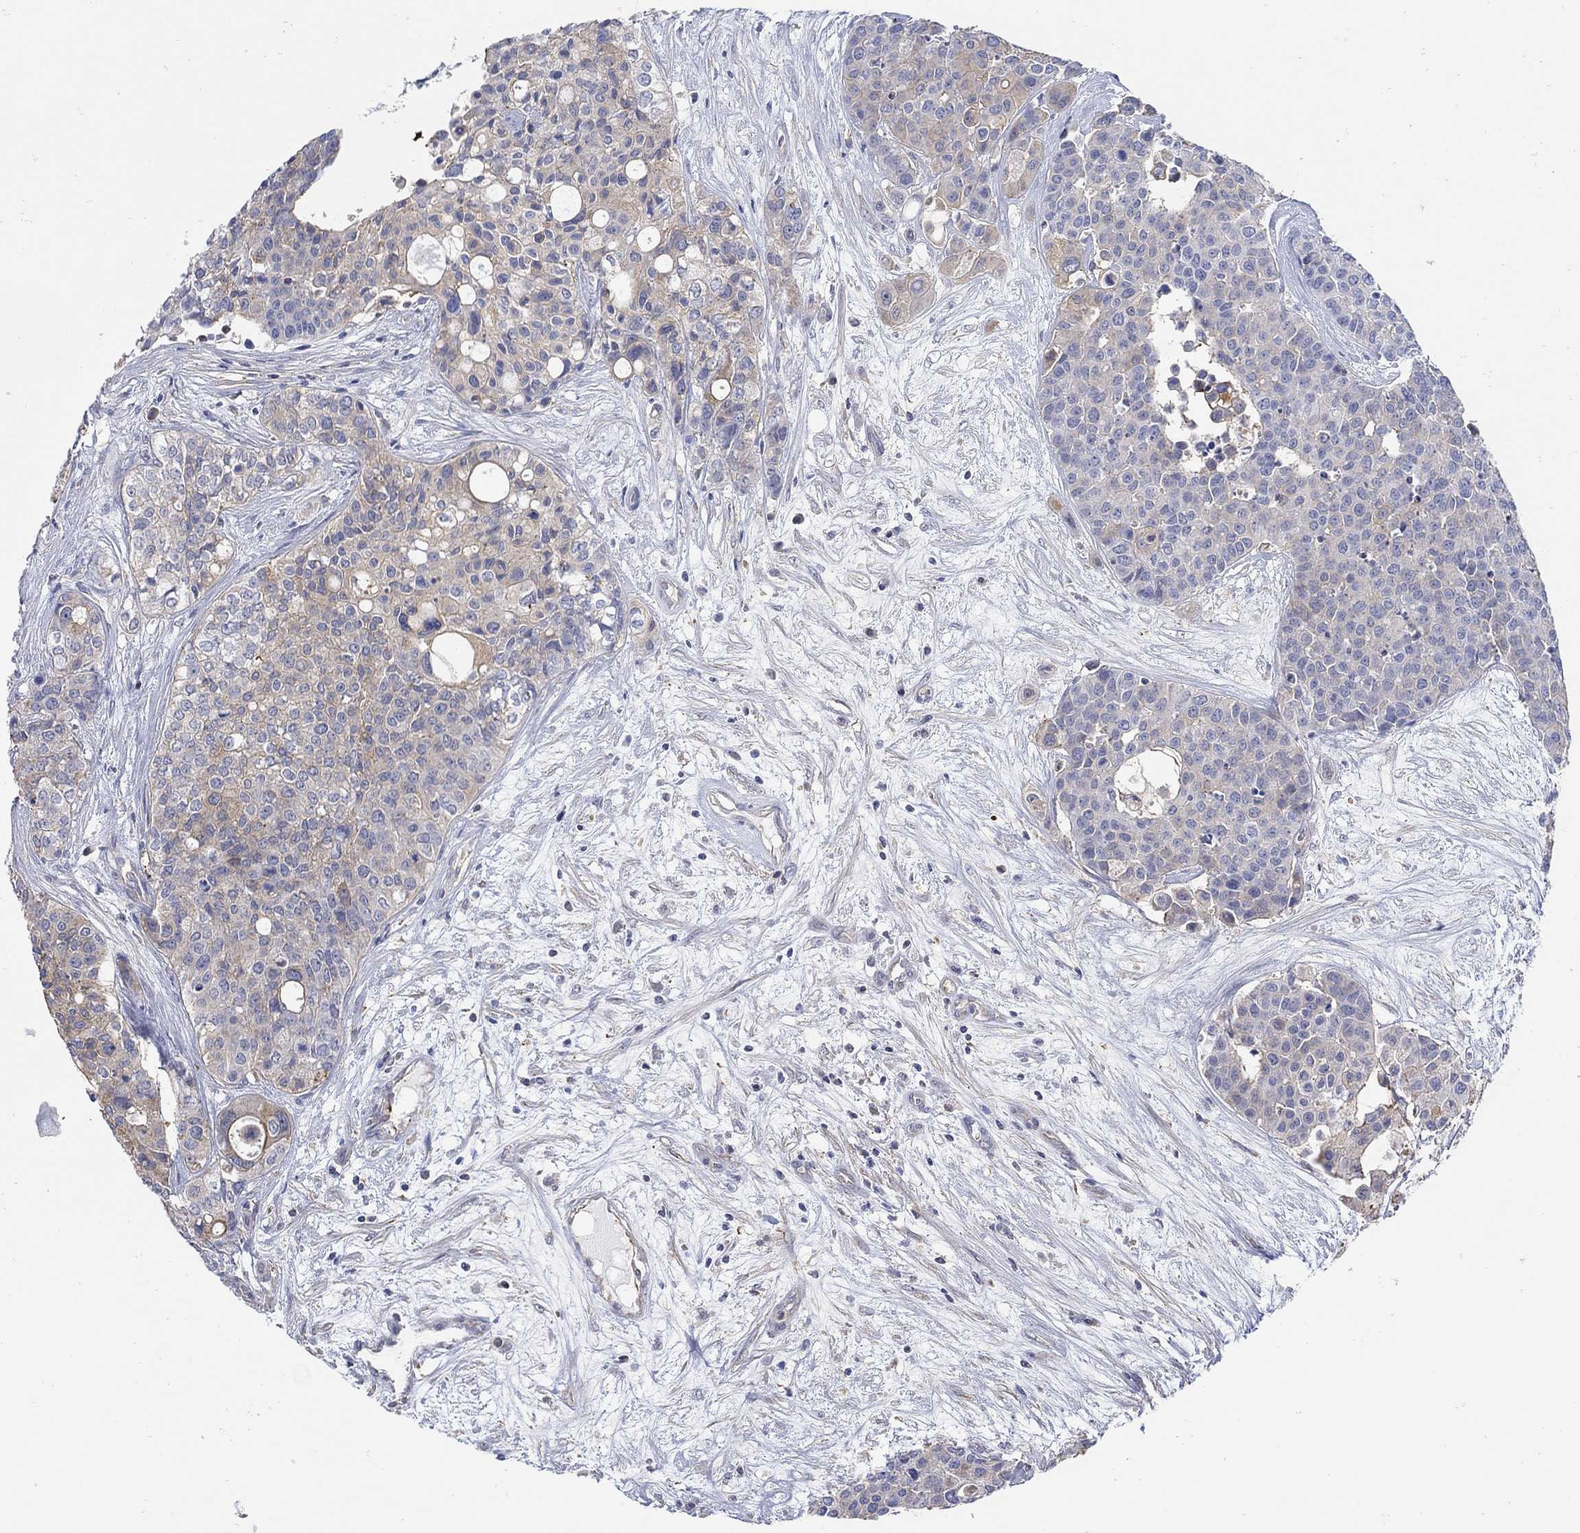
{"staining": {"intensity": "weak", "quantity": "<25%", "location": "cytoplasmic/membranous"}, "tissue": "carcinoid", "cell_type": "Tumor cells", "image_type": "cancer", "snomed": [{"axis": "morphology", "description": "Carcinoid, malignant, NOS"}, {"axis": "topography", "description": "Colon"}], "caption": "Tumor cells are negative for protein expression in human carcinoid (malignant).", "gene": "TEKT3", "patient": {"sex": "male", "age": 81}}